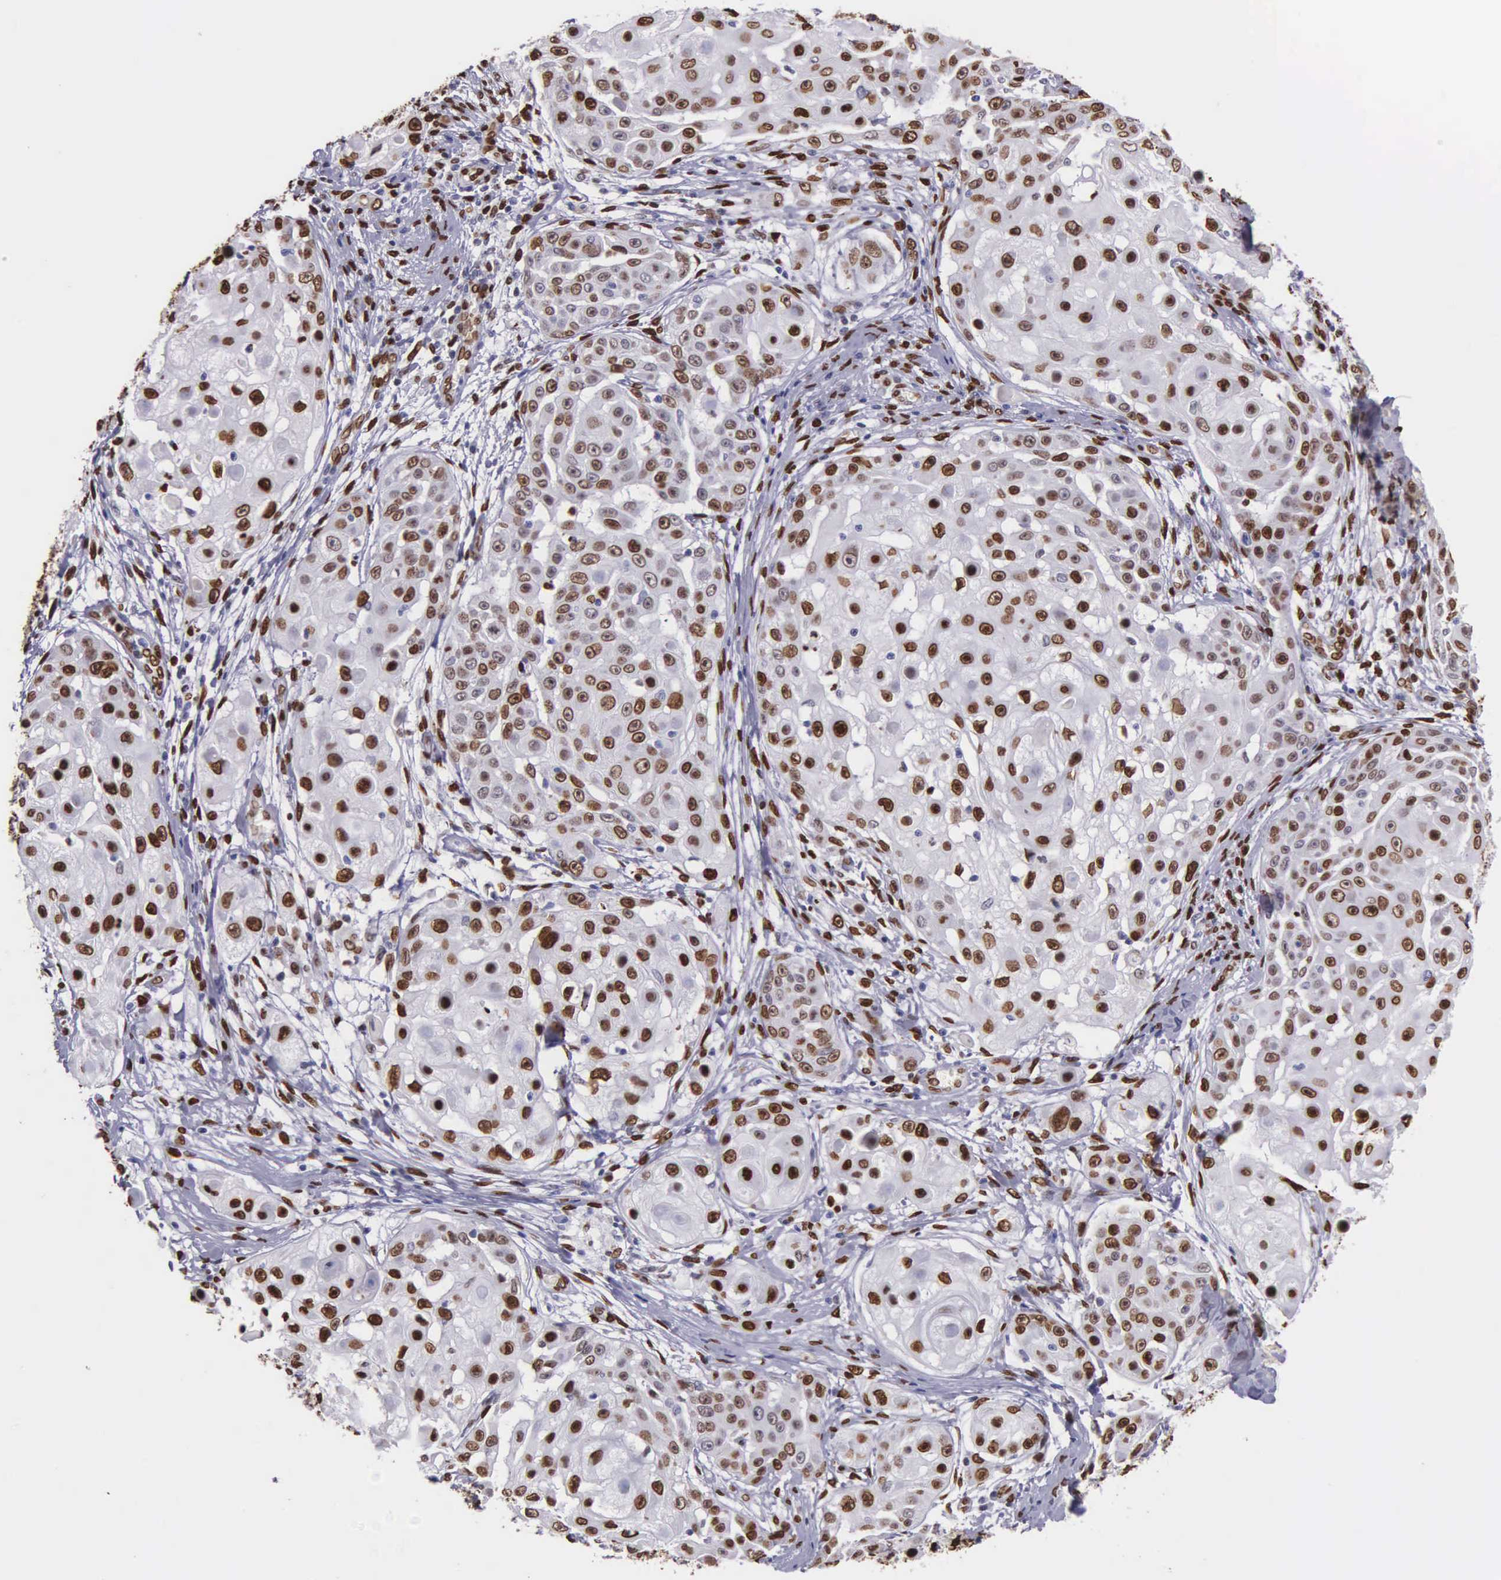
{"staining": {"intensity": "strong", "quantity": ">75%", "location": "nuclear"}, "tissue": "skin cancer", "cell_type": "Tumor cells", "image_type": "cancer", "snomed": [{"axis": "morphology", "description": "Squamous cell carcinoma, NOS"}, {"axis": "topography", "description": "Skin"}], "caption": "Skin cancer (squamous cell carcinoma) stained for a protein reveals strong nuclear positivity in tumor cells. (DAB IHC, brown staining for protein, blue staining for nuclei).", "gene": "H1-0", "patient": {"sex": "female", "age": 57}}